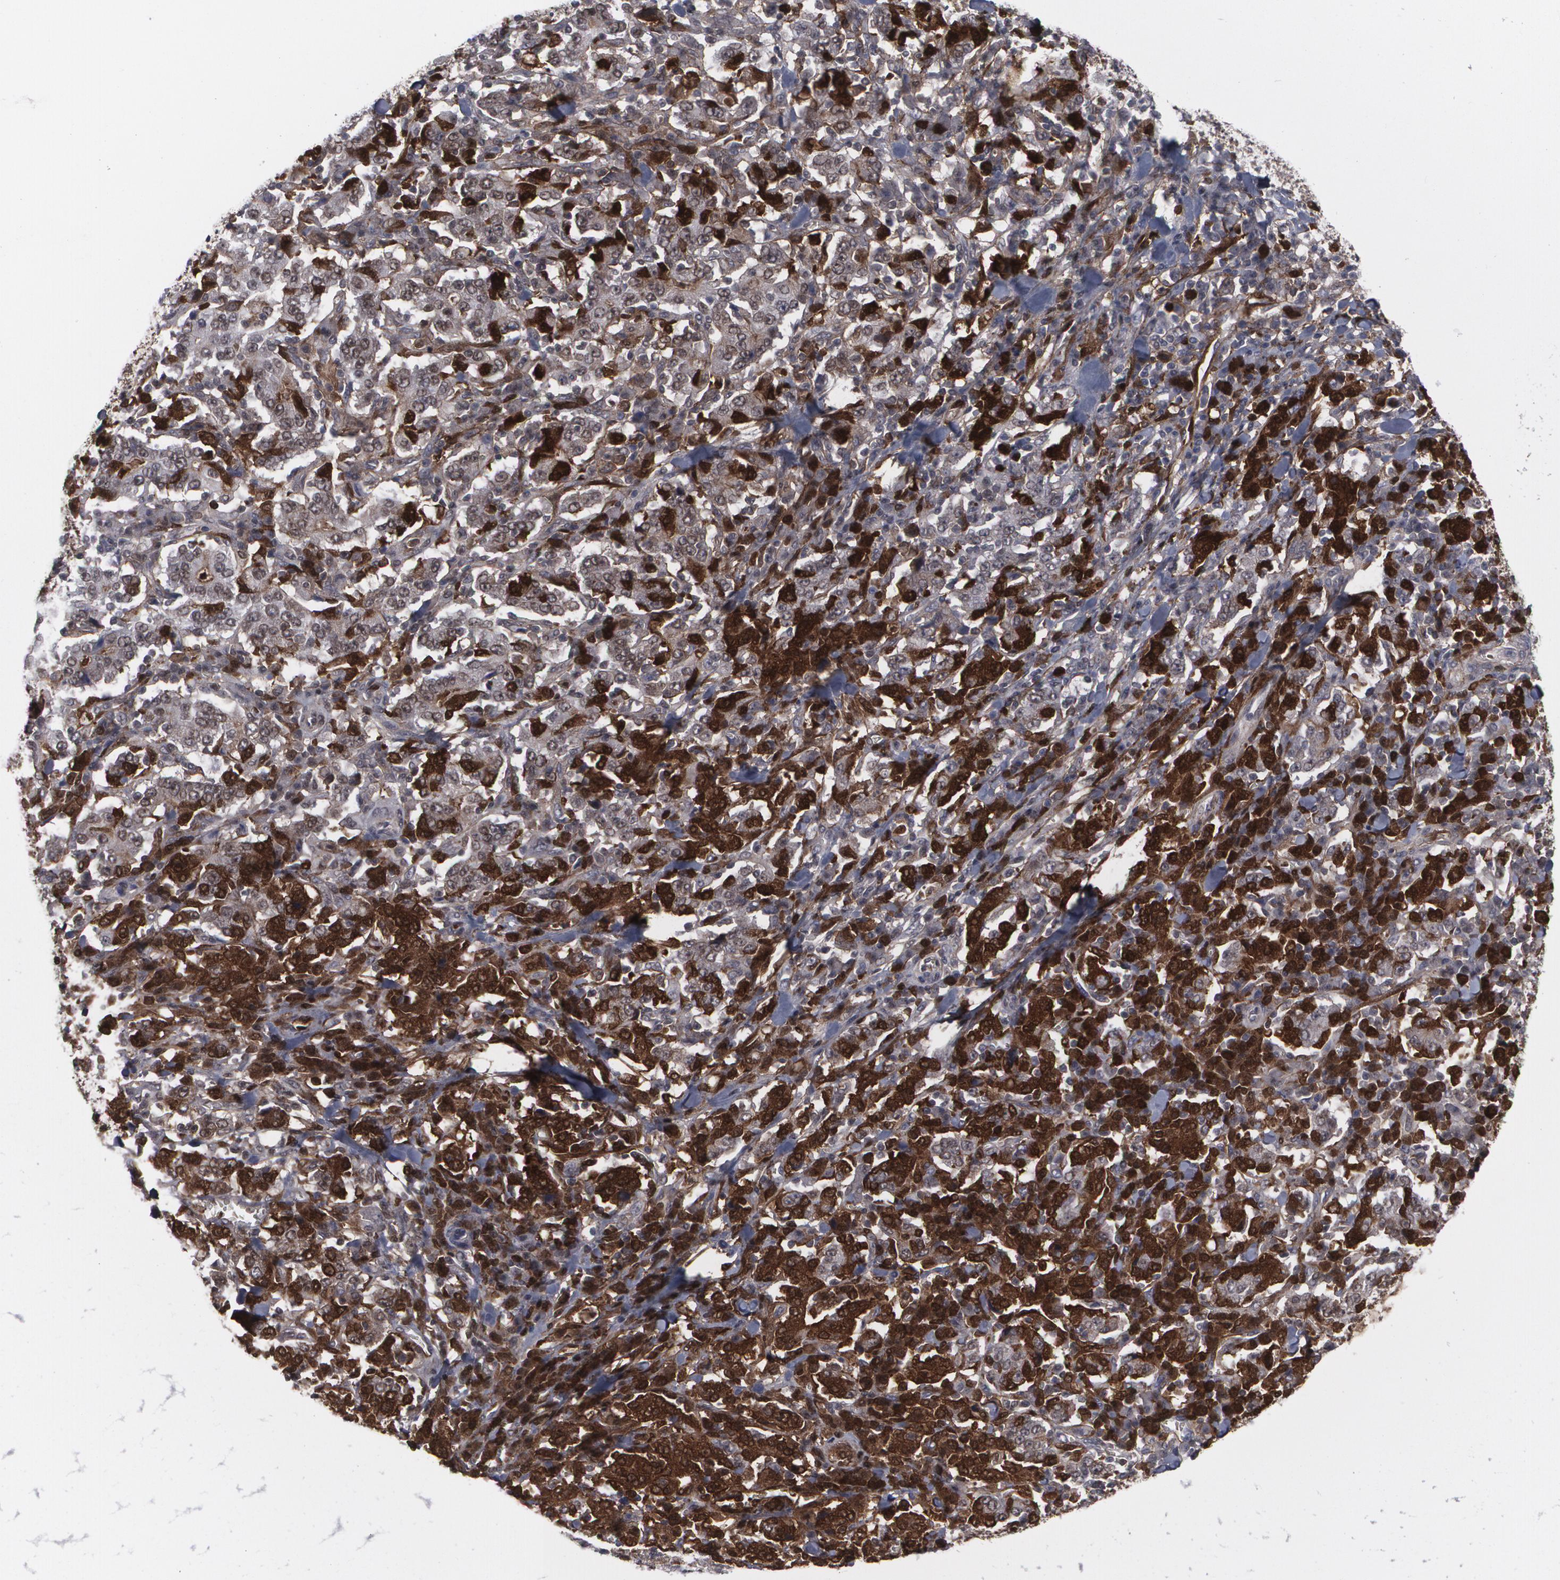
{"staining": {"intensity": "moderate", "quantity": "<25%", "location": "cytoplasmic/membranous"}, "tissue": "stomach cancer", "cell_type": "Tumor cells", "image_type": "cancer", "snomed": [{"axis": "morphology", "description": "Normal tissue, NOS"}, {"axis": "morphology", "description": "Adenocarcinoma, NOS"}, {"axis": "topography", "description": "Stomach, upper"}, {"axis": "topography", "description": "Stomach"}], "caption": "Stomach cancer (adenocarcinoma) stained with immunohistochemistry (IHC) demonstrates moderate cytoplasmic/membranous positivity in approximately <25% of tumor cells. (Stains: DAB in brown, nuclei in blue, Microscopy: brightfield microscopy at high magnification).", "gene": "LRG1", "patient": {"sex": "male", "age": 59}}